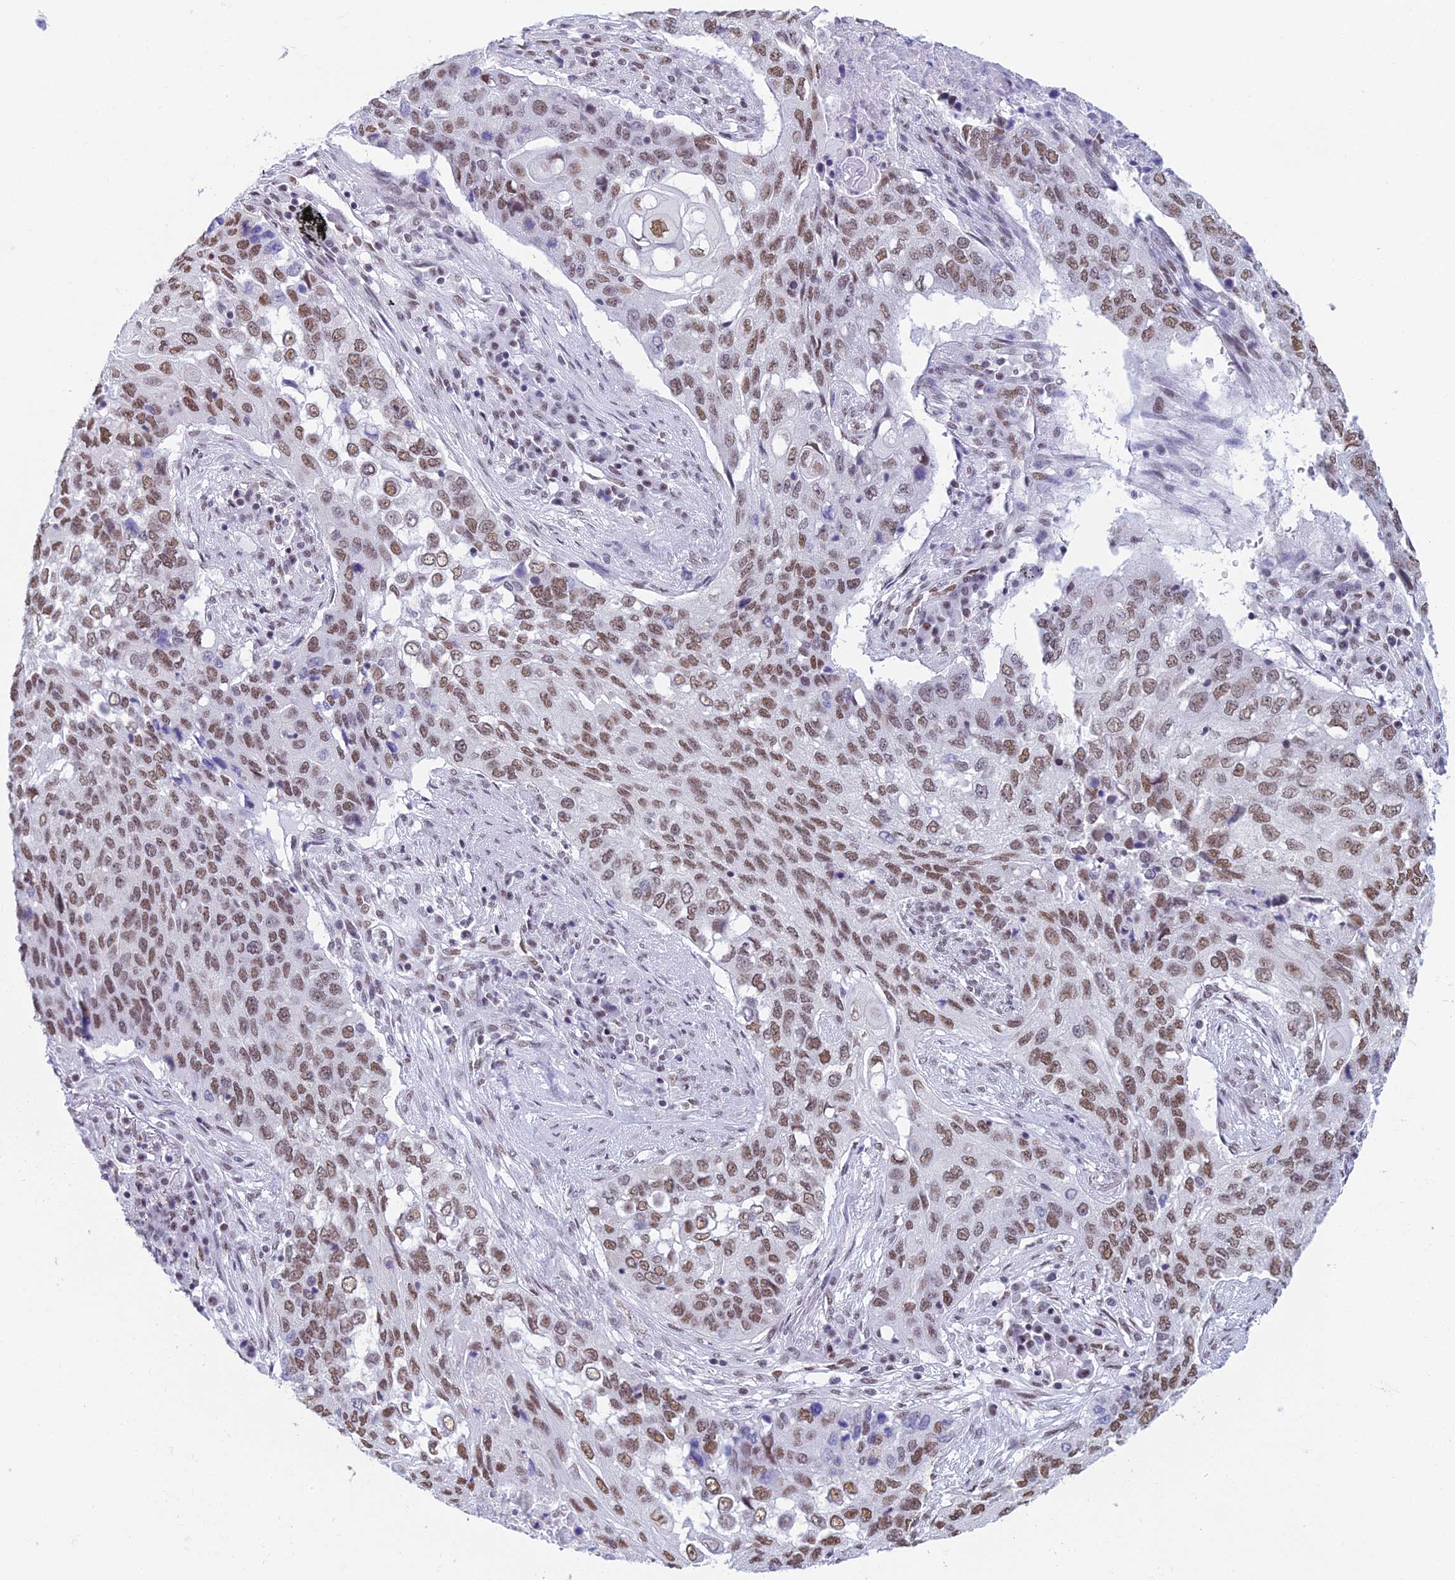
{"staining": {"intensity": "moderate", "quantity": ">75%", "location": "nuclear"}, "tissue": "lung cancer", "cell_type": "Tumor cells", "image_type": "cancer", "snomed": [{"axis": "morphology", "description": "Squamous cell carcinoma, NOS"}, {"axis": "topography", "description": "Lung"}], "caption": "This image shows immunohistochemistry staining of lung cancer (squamous cell carcinoma), with medium moderate nuclear positivity in about >75% of tumor cells.", "gene": "CDC26", "patient": {"sex": "female", "age": 63}}